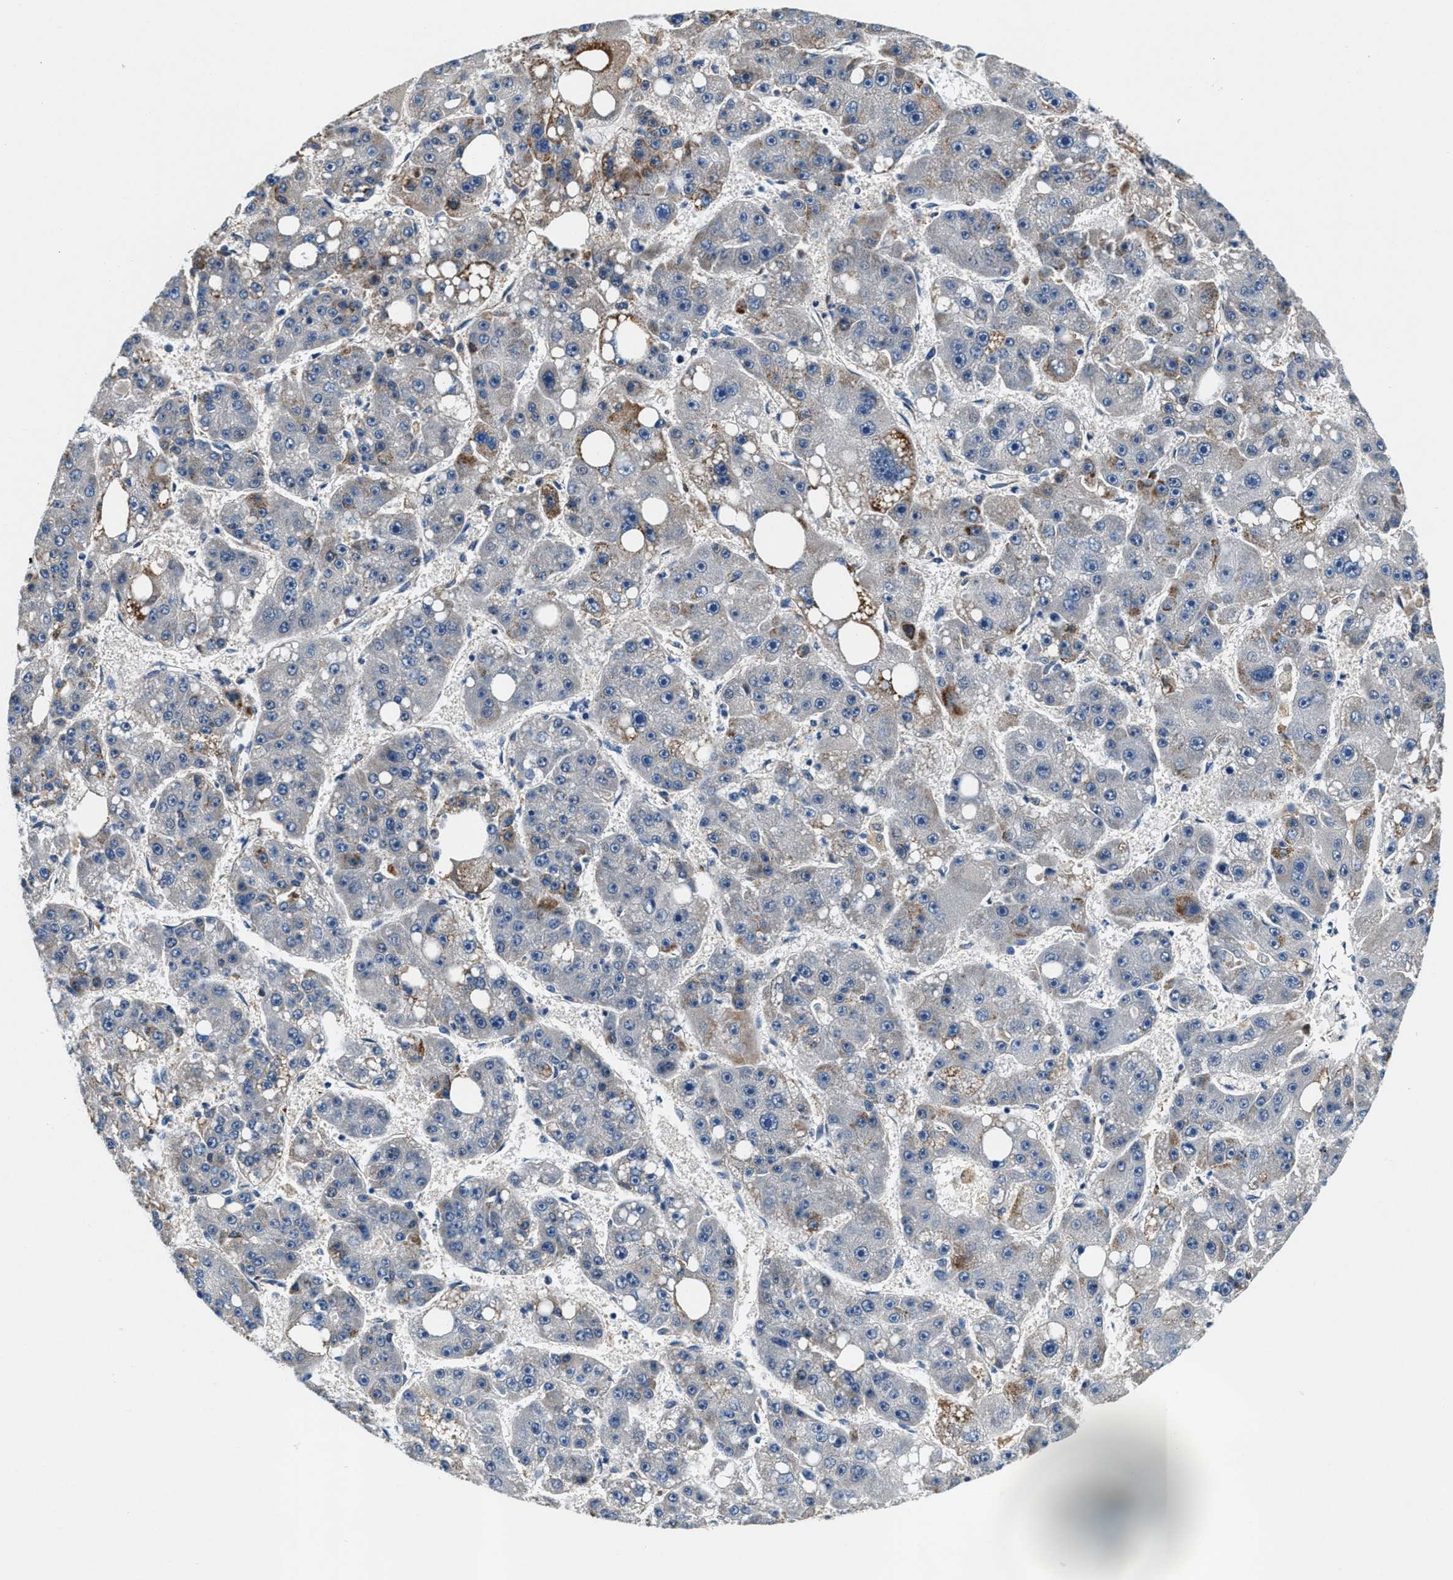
{"staining": {"intensity": "weak", "quantity": "<25%", "location": "cytoplasmic/membranous"}, "tissue": "liver cancer", "cell_type": "Tumor cells", "image_type": "cancer", "snomed": [{"axis": "morphology", "description": "Carcinoma, Hepatocellular, NOS"}, {"axis": "topography", "description": "Liver"}], "caption": "This is an immunohistochemistry image of liver cancer. There is no positivity in tumor cells.", "gene": "SLFN11", "patient": {"sex": "female", "age": 61}}